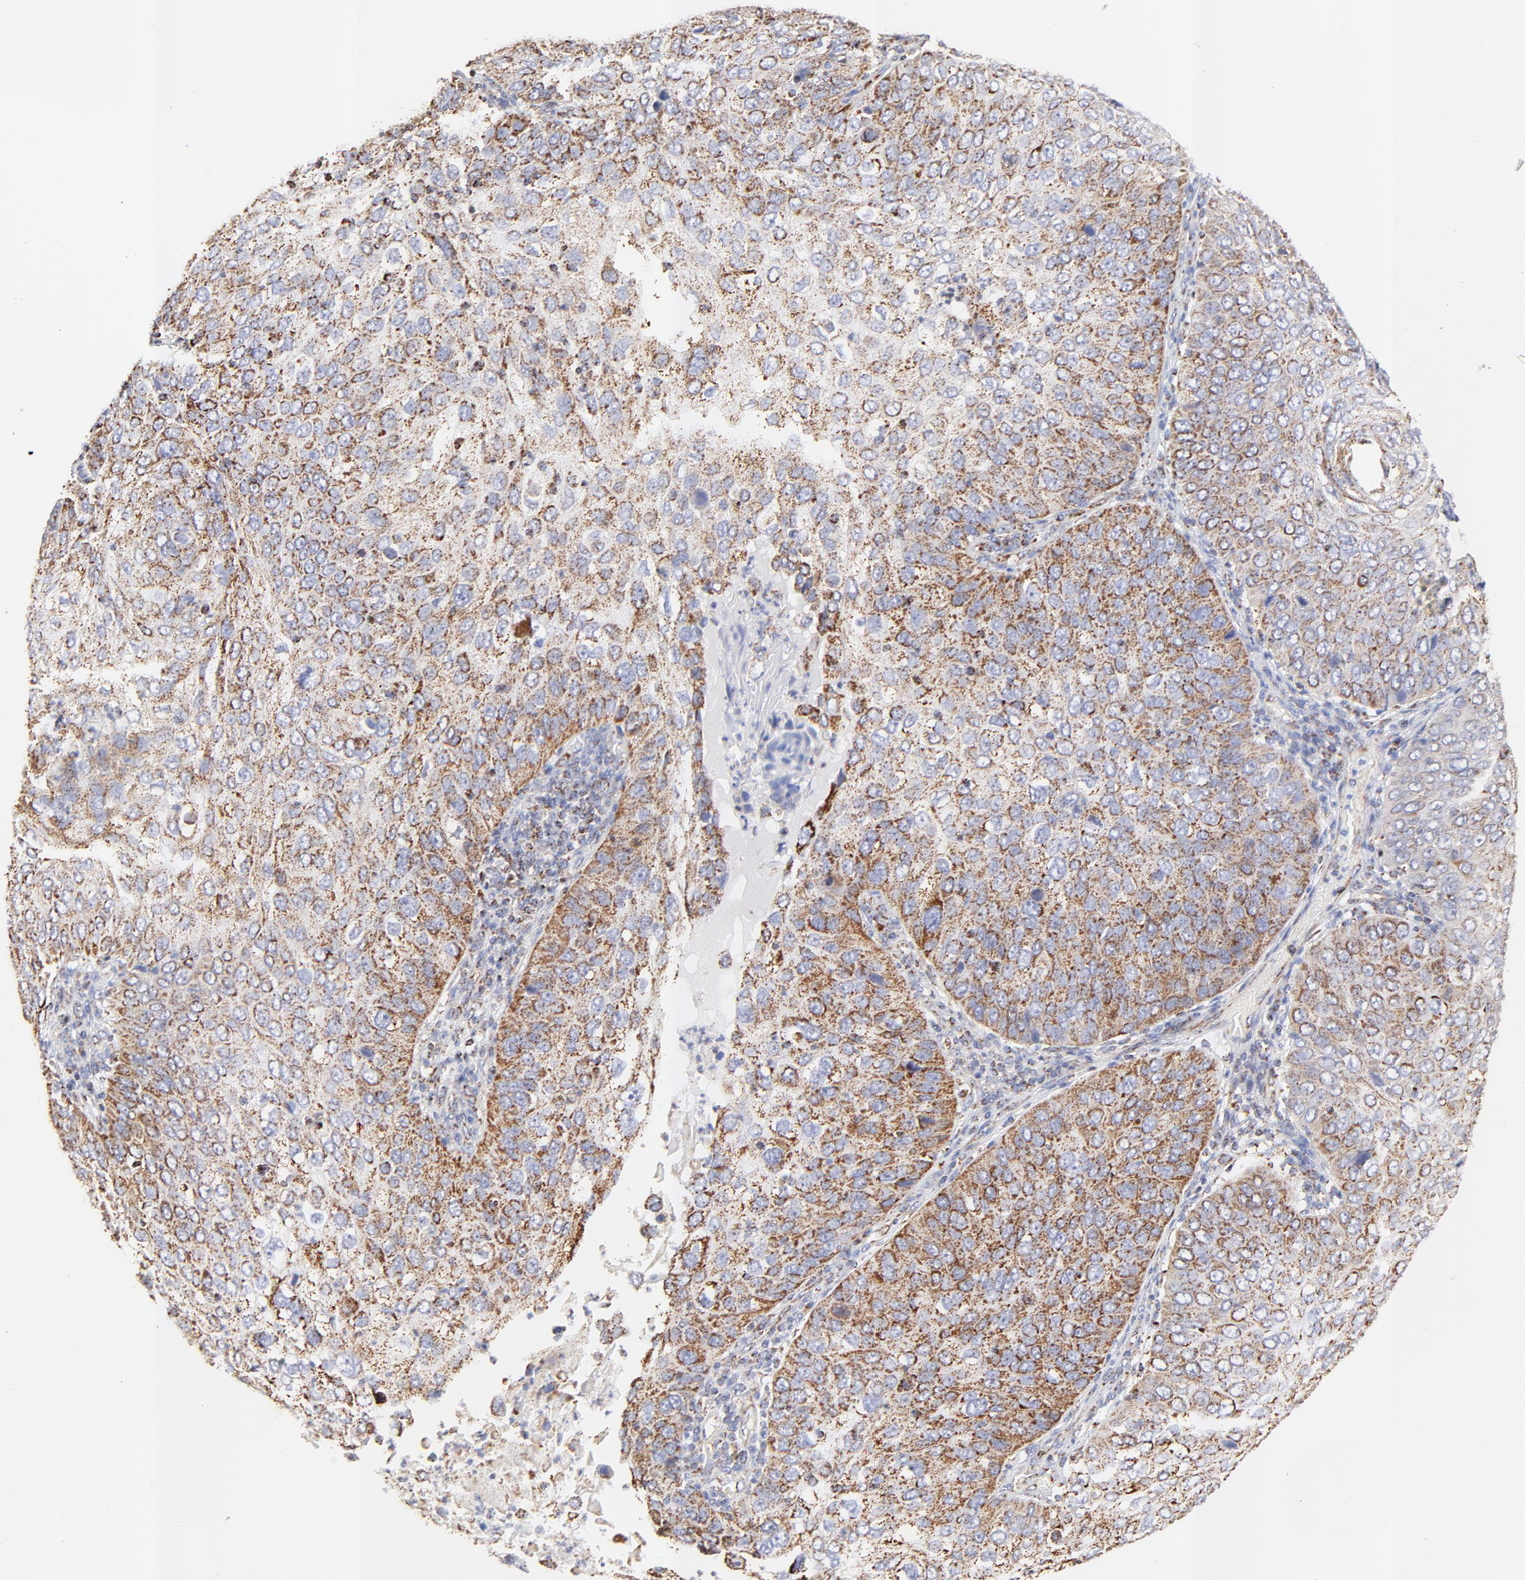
{"staining": {"intensity": "moderate", "quantity": ">75%", "location": "cytoplasmic/membranous"}, "tissue": "skin cancer", "cell_type": "Tumor cells", "image_type": "cancer", "snomed": [{"axis": "morphology", "description": "Squamous cell carcinoma, NOS"}, {"axis": "topography", "description": "Skin"}], "caption": "Tumor cells show medium levels of moderate cytoplasmic/membranous positivity in about >75% of cells in skin cancer (squamous cell carcinoma).", "gene": "COX4I1", "patient": {"sex": "male", "age": 87}}